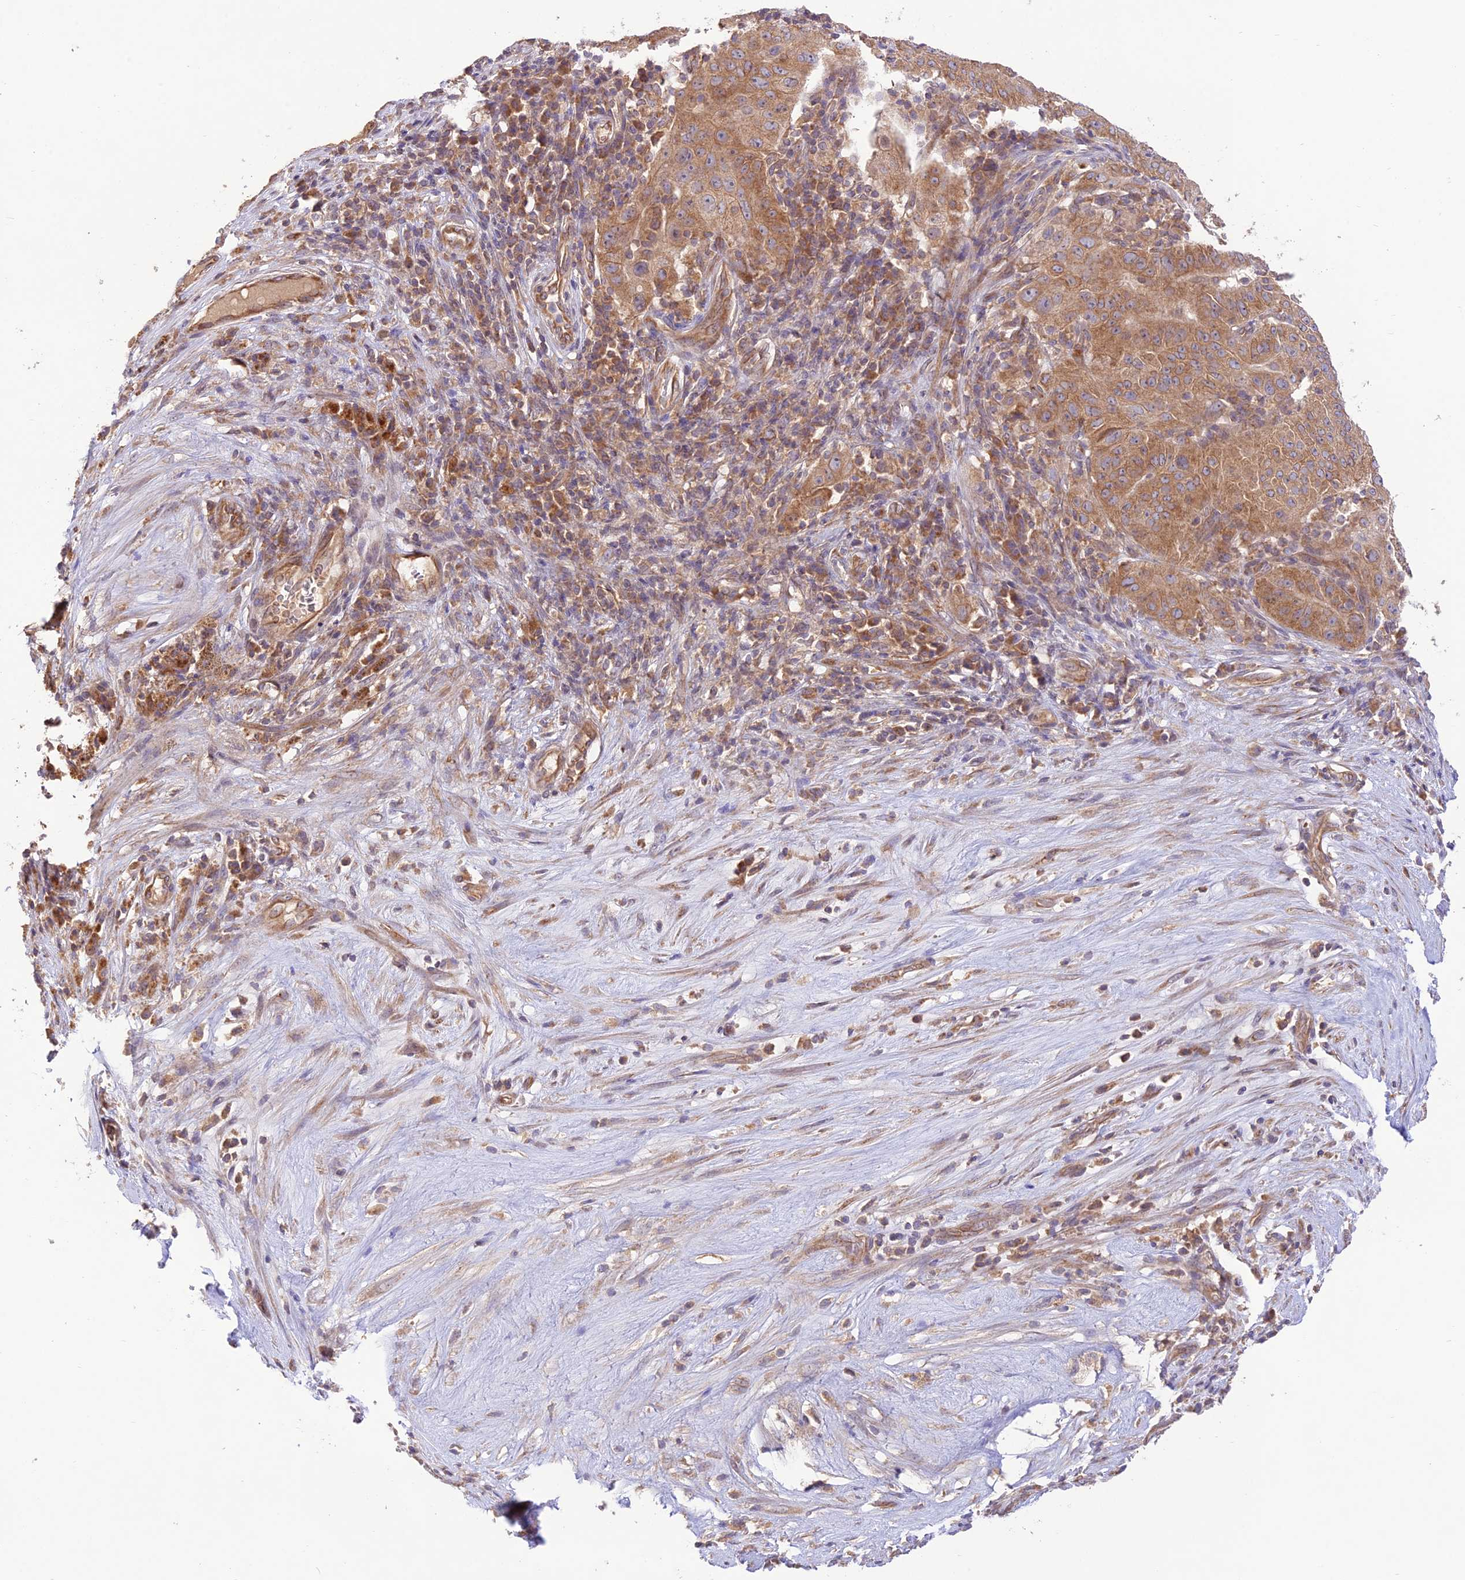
{"staining": {"intensity": "moderate", "quantity": ">75%", "location": "cytoplasmic/membranous"}, "tissue": "pancreatic cancer", "cell_type": "Tumor cells", "image_type": "cancer", "snomed": [{"axis": "morphology", "description": "Adenocarcinoma, NOS"}, {"axis": "topography", "description": "Pancreas"}], "caption": "Immunohistochemistry (DAB) staining of pancreatic cancer (adenocarcinoma) demonstrates moderate cytoplasmic/membranous protein positivity in approximately >75% of tumor cells.", "gene": "TMEM259", "patient": {"sex": "male", "age": 63}}